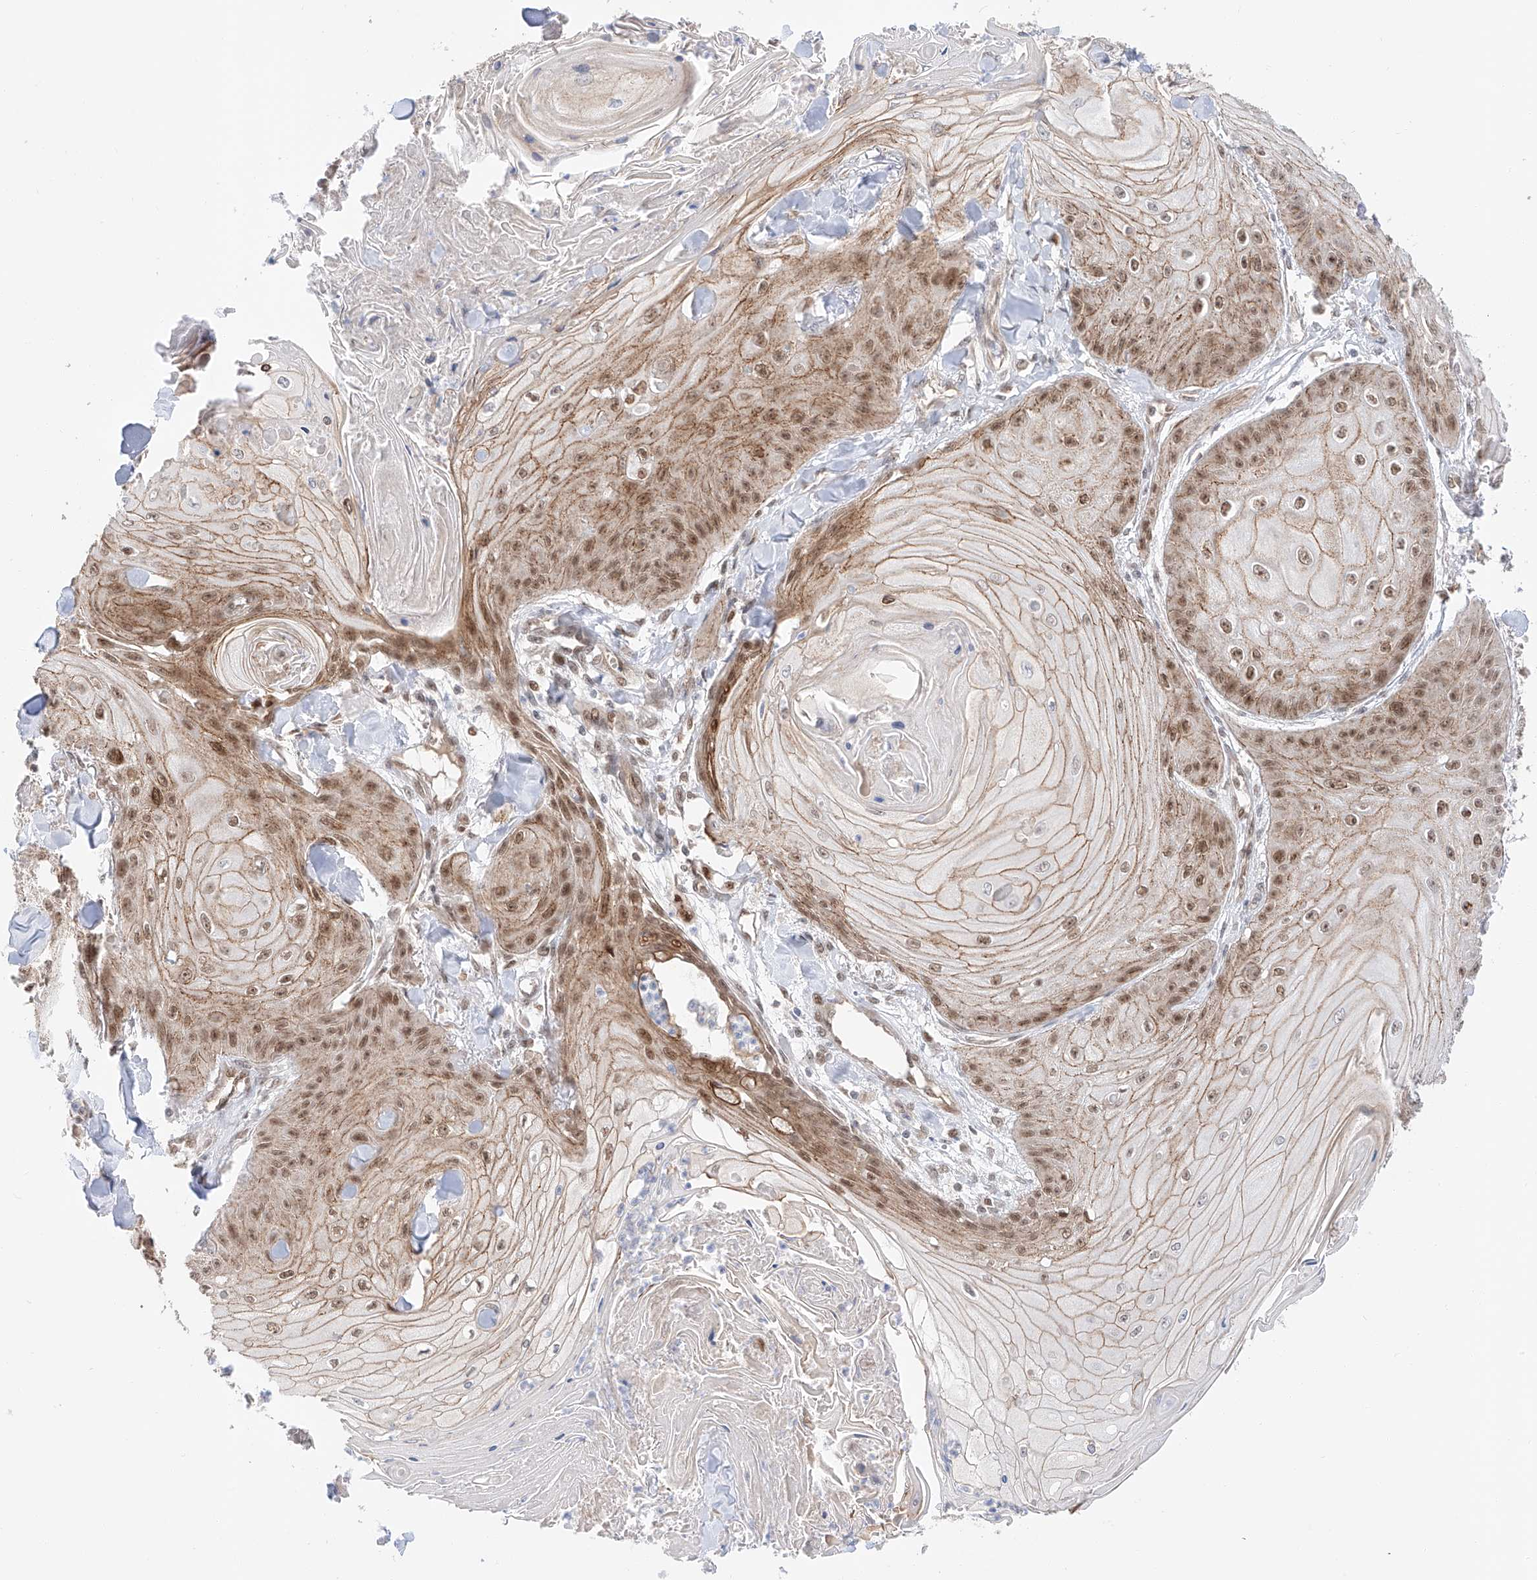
{"staining": {"intensity": "moderate", "quantity": ">75%", "location": "cytoplasmic/membranous,nuclear"}, "tissue": "skin cancer", "cell_type": "Tumor cells", "image_type": "cancer", "snomed": [{"axis": "morphology", "description": "Squamous cell carcinoma, NOS"}, {"axis": "topography", "description": "Skin"}], "caption": "Skin cancer stained with a brown dye exhibits moderate cytoplasmic/membranous and nuclear positive staining in approximately >75% of tumor cells.", "gene": "POGK", "patient": {"sex": "male", "age": 74}}